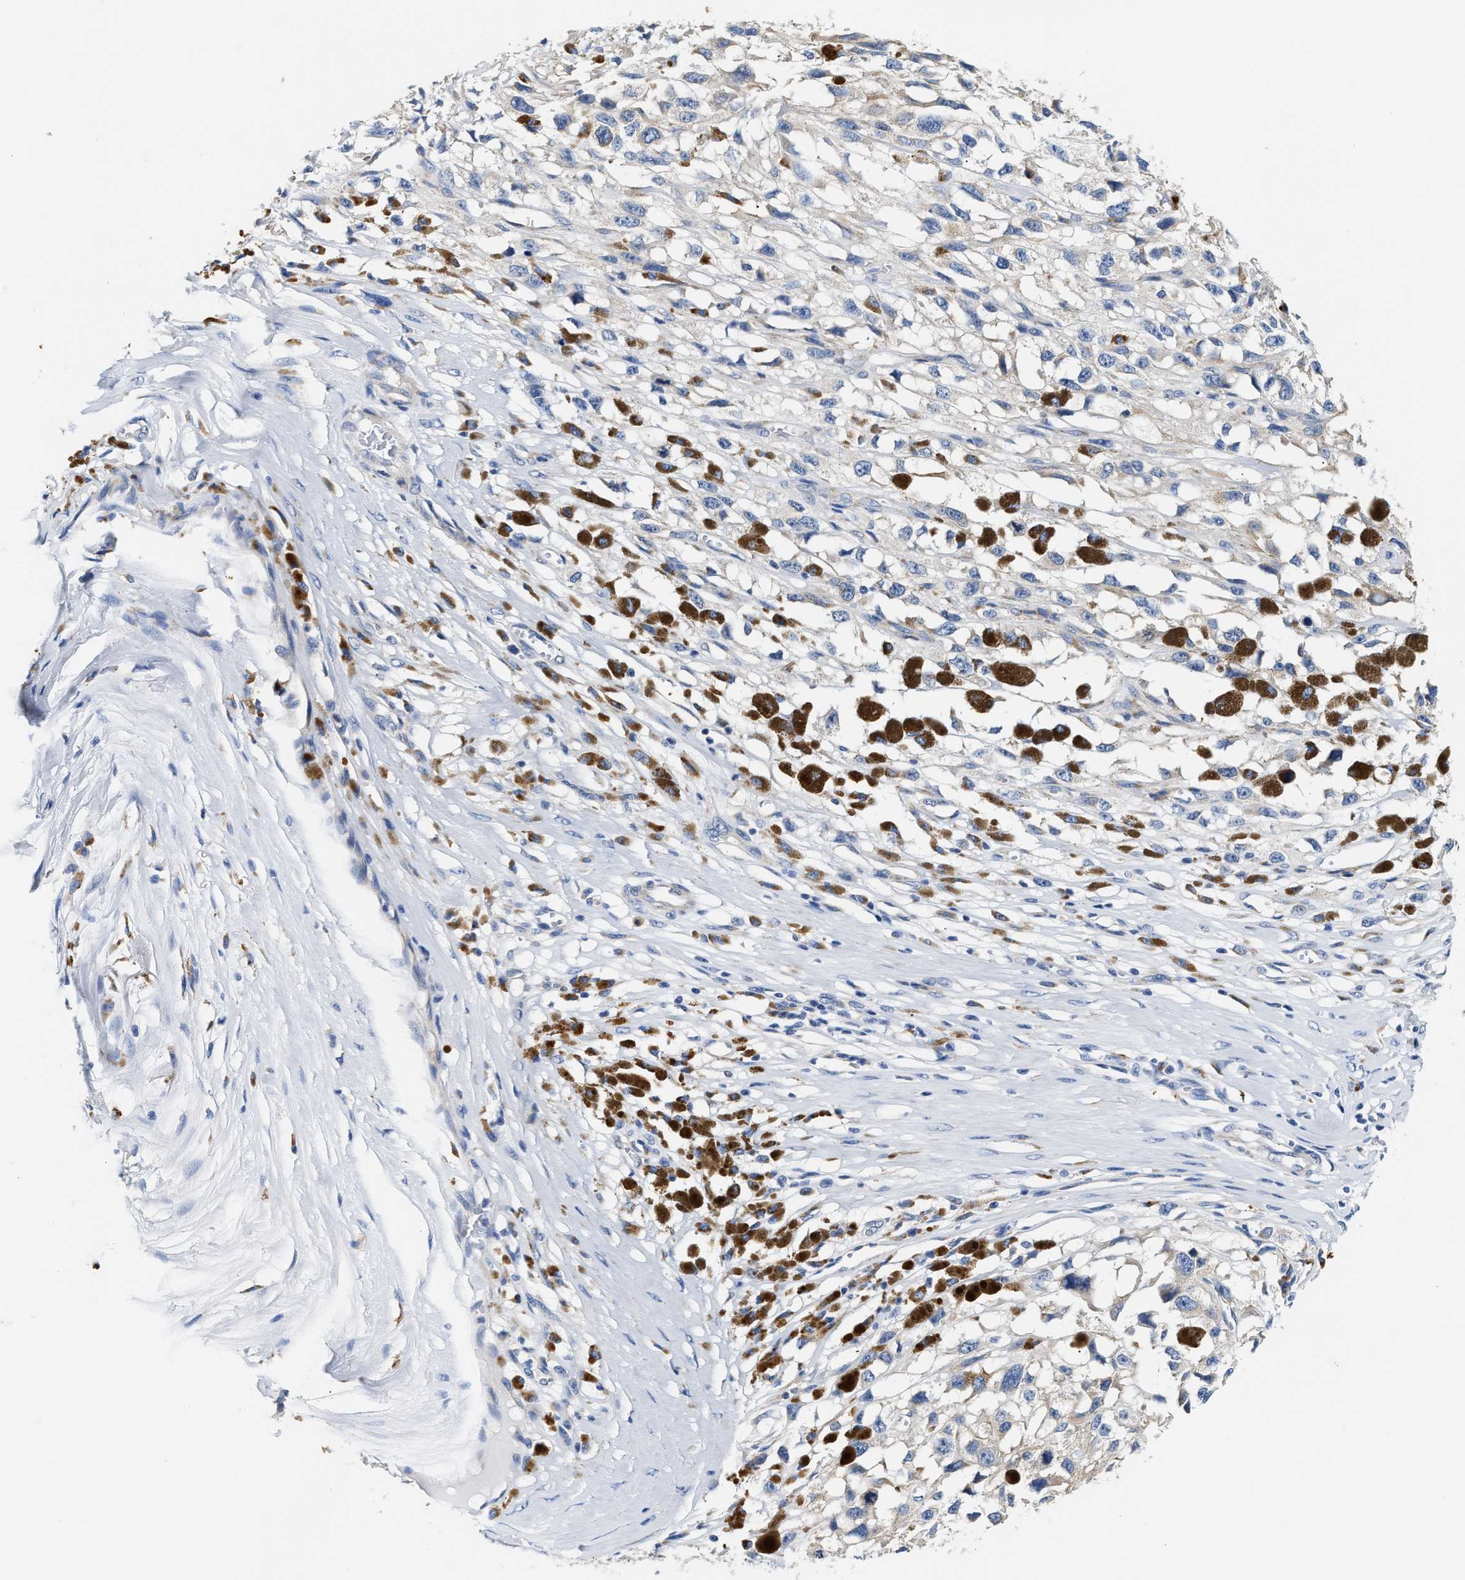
{"staining": {"intensity": "negative", "quantity": "none", "location": "none"}, "tissue": "melanoma", "cell_type": "Tumor cells", "image_type": "cancer", "snomed": [{"axis": "morphology", "description": "Malignant melanoma, Metastatic site"}, {"axis": "topography", "description": "Lymph node"}], "caption": "High power microscopy image of an immunohistochemistry (IHC) histopathology image of melanoma, revealing no significant staining in tumor cells.", "gene": "ACADVL", "patient": {"sex": "male", "age": 59}}